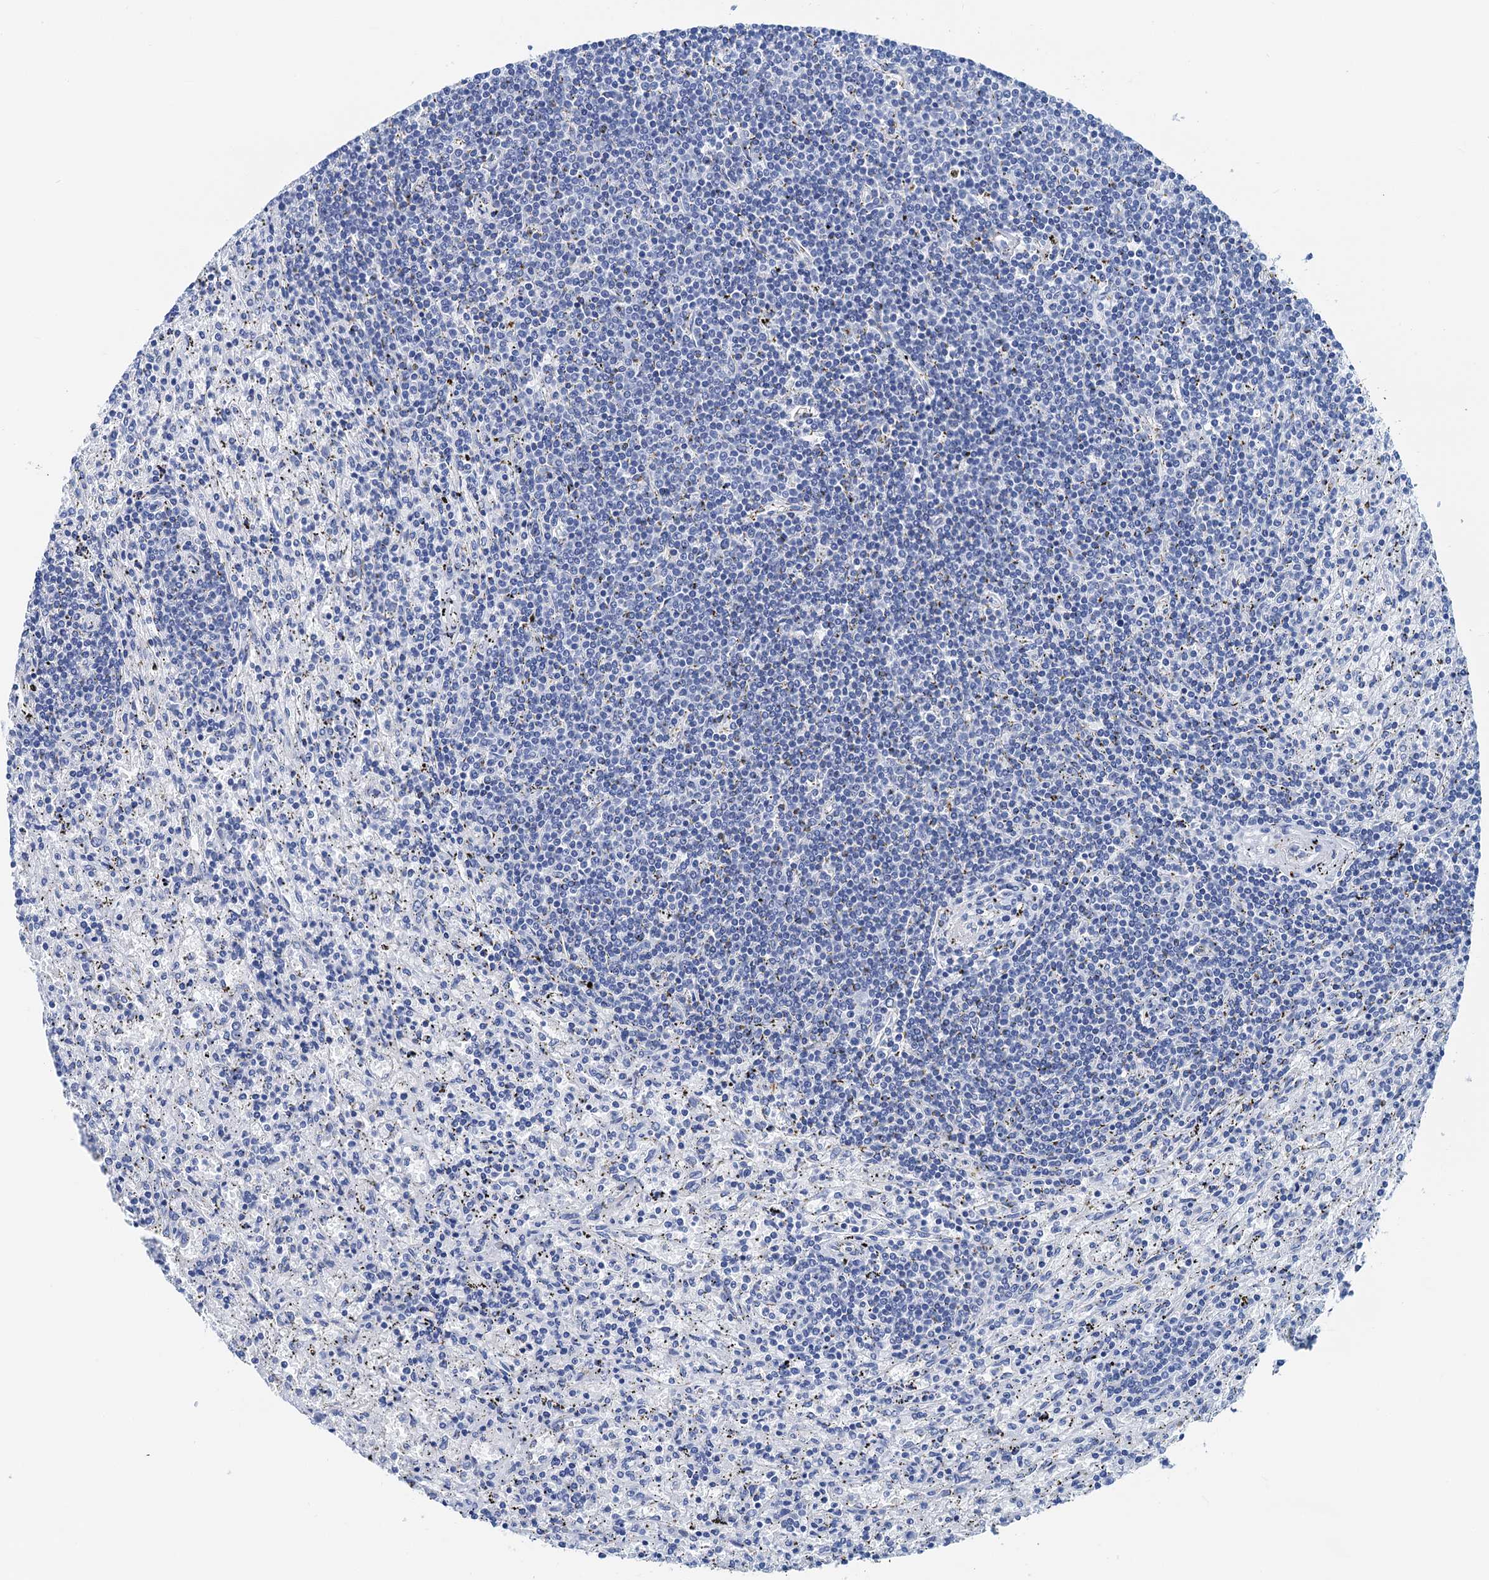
{"staining": {"intensity": "negative", "quantity": "none", "location": "none"}, "tissue": "lymphoma", "cell_type": "Tumor cells", "image_type": "cancer", "snomed": [{"axis": "morphology", "description": "Malignant lymphoma, non-Hodgkin's type, Low grade"}, {"axis": "topography", "description": "Spleen"}], "caption": "IHC image of lymphoma stained for a protein (brown), which displays no staining in tumor cells.", "gene": "NLRP10", "patient": {"sex": "male", "age": 76}}